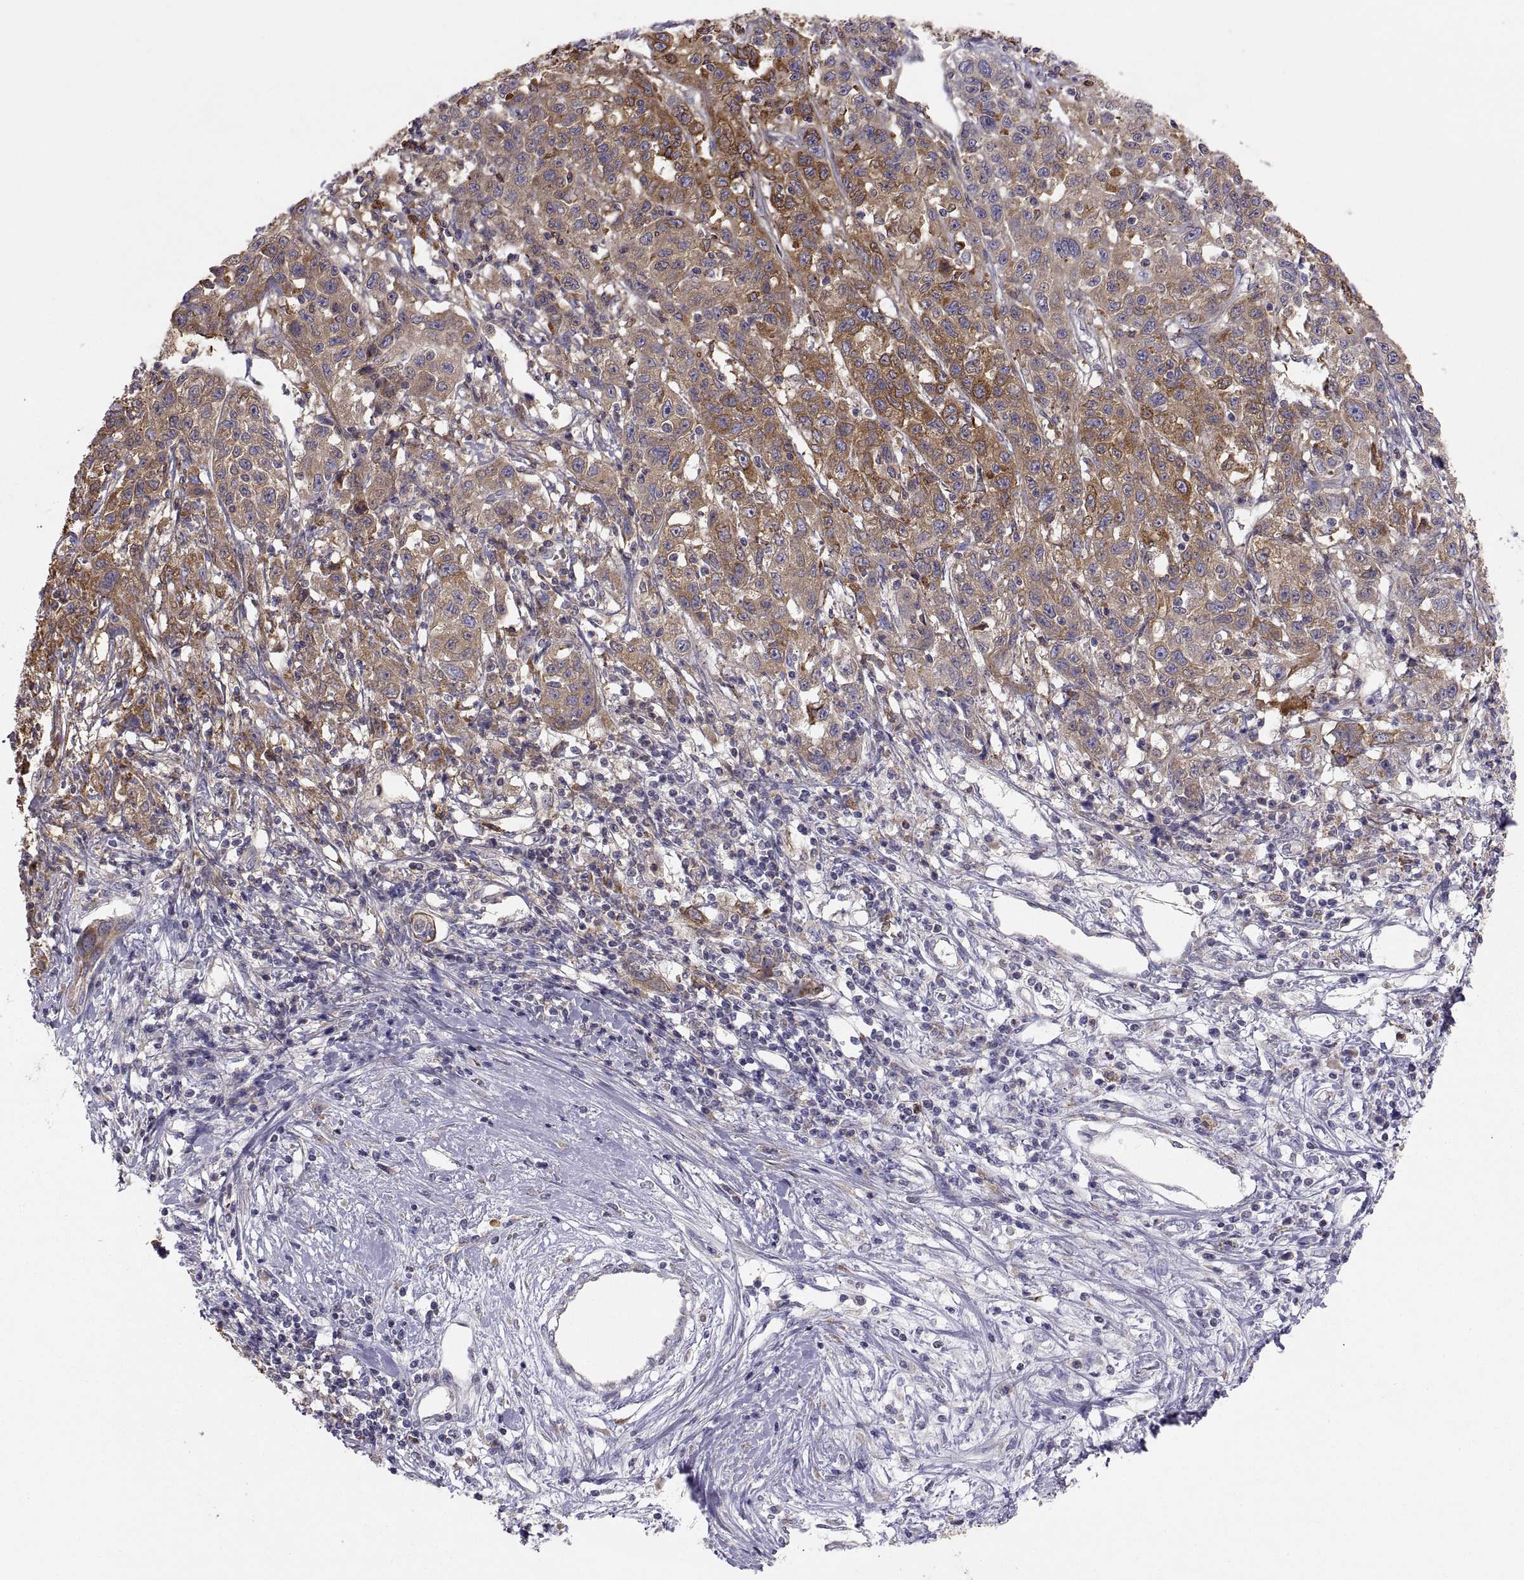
{"staining": {"intensity": "moderate", "quantity": ">75%", "location": "cytoplasmic/membranous"}, "tissue": "liver cancer", "cell_type": "Tumor cells", "image_type": "cancer", "snomed": [{"axis": "morphology", "description": "Adenocarcinoma, NOS"}, {"axis": "morphology", "description": "Cholangiocarcinoma"}, {"axis": "topography", "description": "Liver"}], "caption": "Liver cholangiocarcinoma stained with DAB (3,3'-diaminobenzidine) immunohistochemistry reveals medium levels of moderate cytoplasmic/membranous positivity in approximately >75% of tumor cells.", "gene": "ERO1A", "patient": {"sex": "male", "age": 64}}